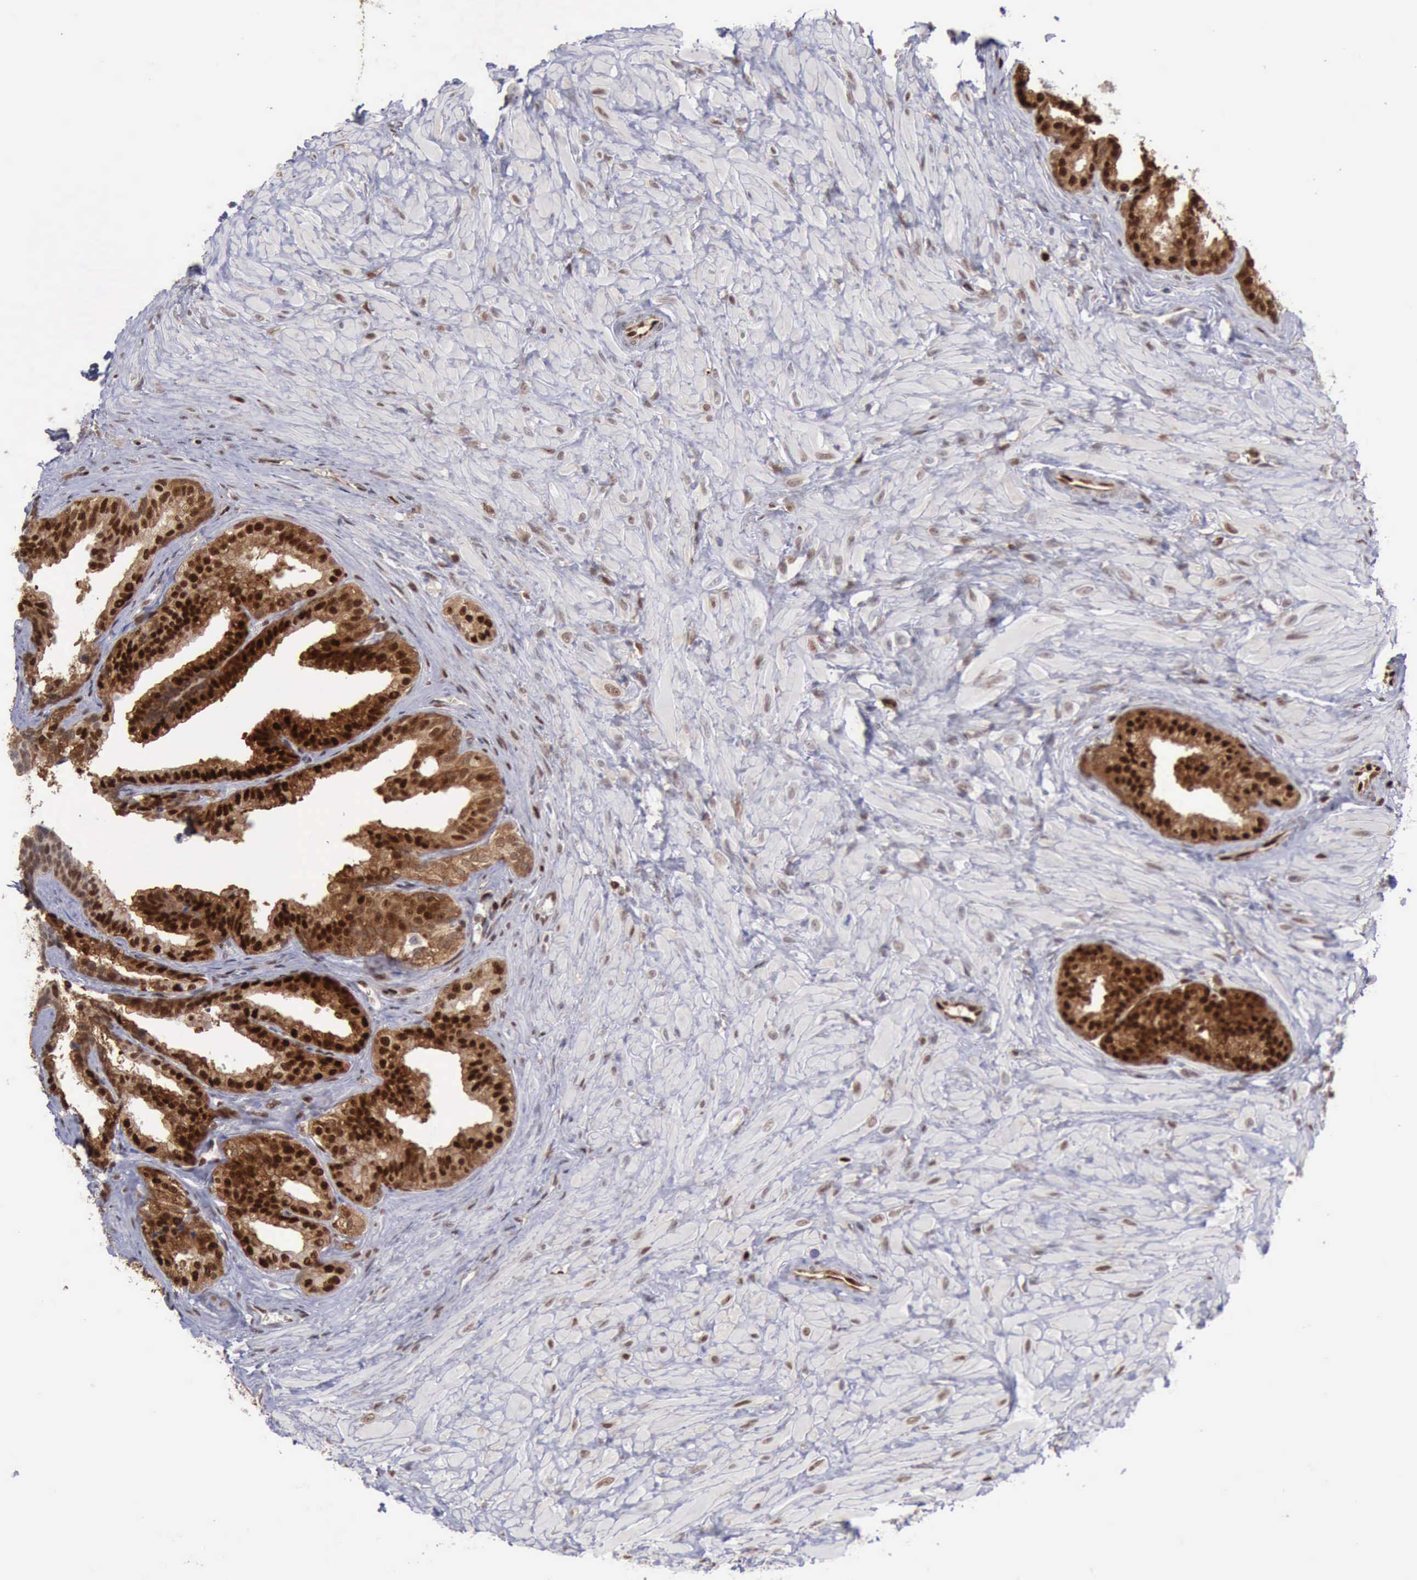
{"staining": {"intensity": "strong", "quantity": ">75%", "location": "cytoplasmic/membranous,nuclear"}, "tissue": "seminal vesicle", "cell_type": "Glandular cells", "image_type": "normal", "snomed": [{"axis": "morphology", "description": "Normal tissue, NOS"}, {"axis": "topography", "description": "Seminal veicle"}], "caption": "Immunohistochemical staining of benign seminal vesicle exhibits strong cytoplasmic/membranous,nuclear protein staining in approximately >75% of glandular cells.", "gene": "PDCD4", "patient": {"sex": "male", "age": 26}}